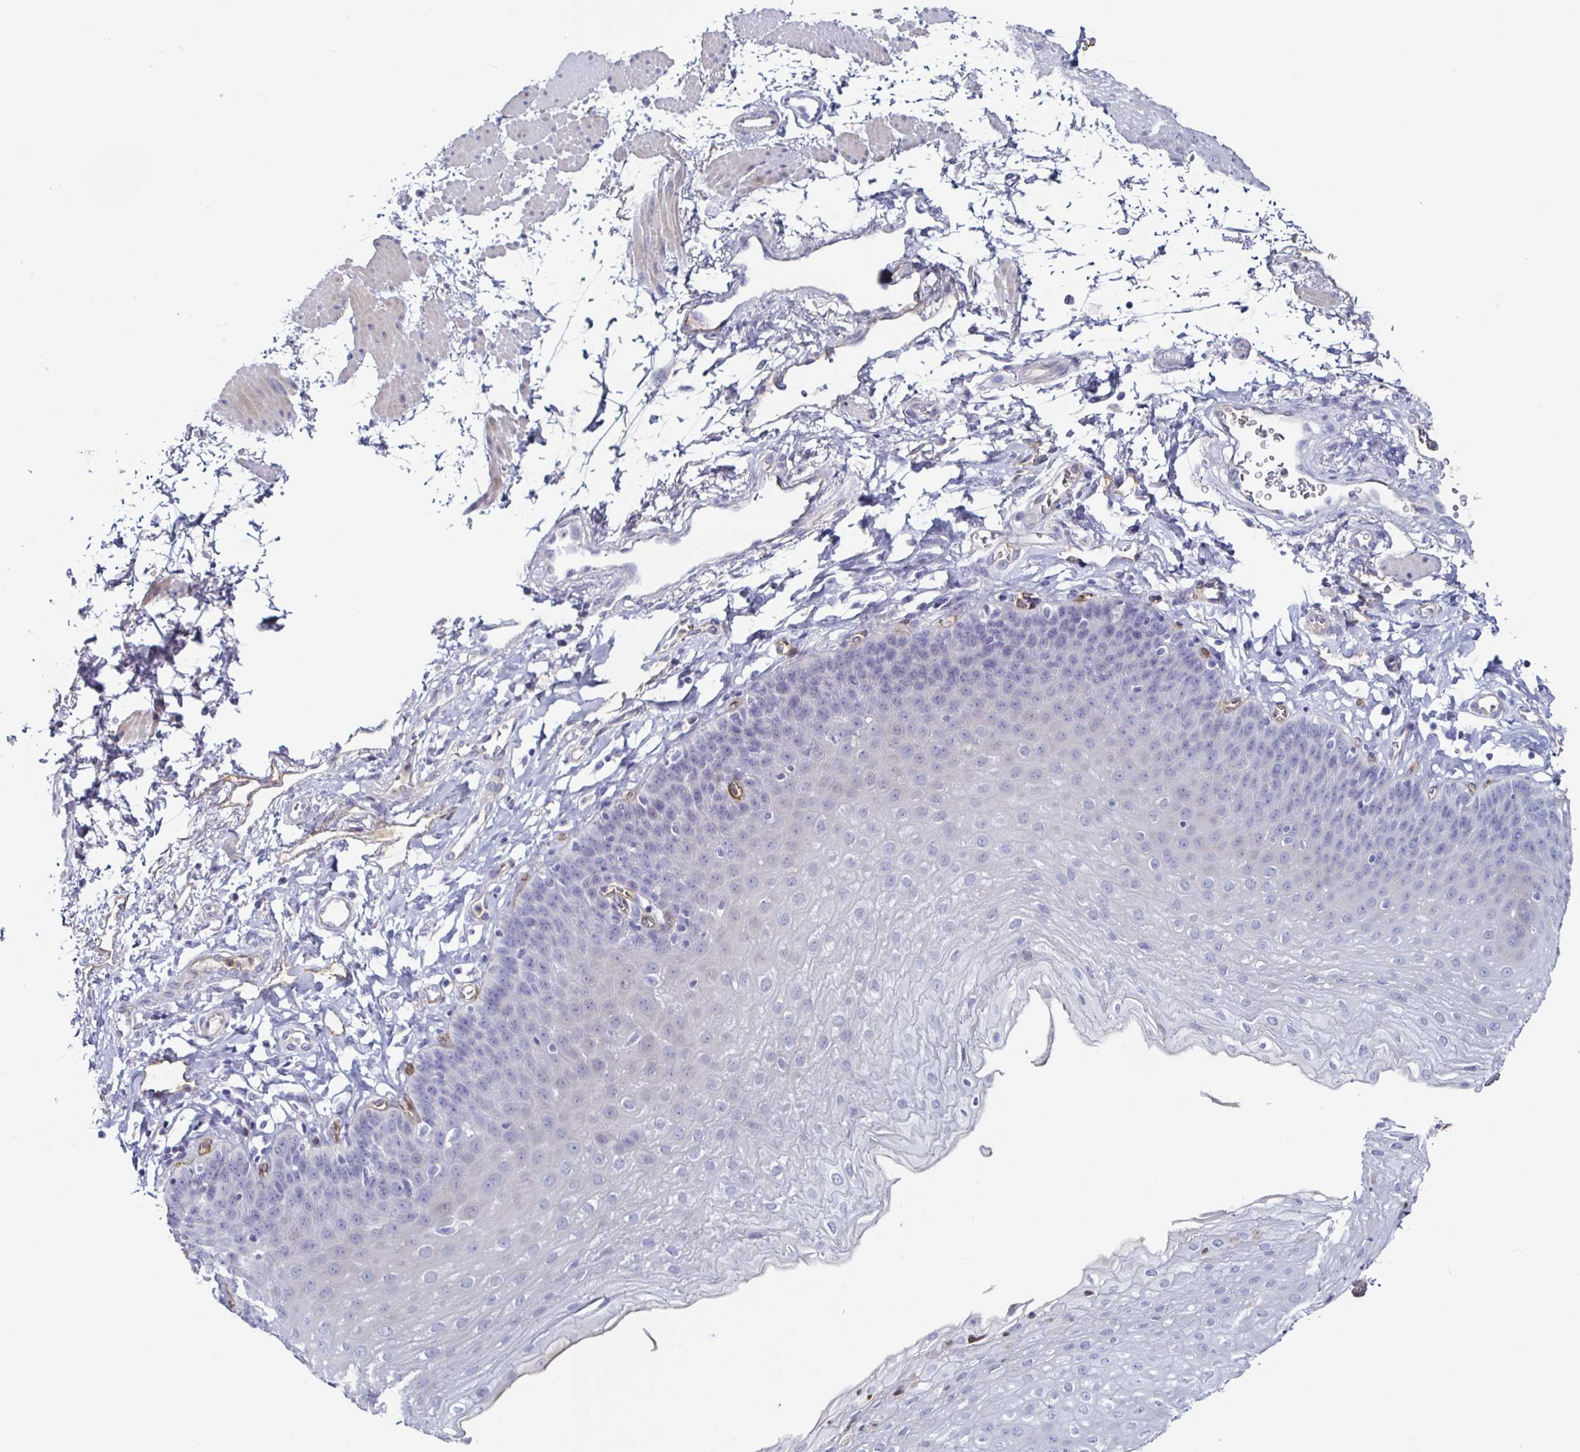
{"staining": {"intensity": "negative", "quantity": "none", "location": "none"}, "tissue": "esophagus", "cell_type": "Squamous epithelial cells", "image_type": "normal", "snomed": [{"axis": "morphology", "description": "Normal tissue, NOS"}, {"axis": "topography", "description": "Esophagus"}], "caption": "IHC photomicrograph of unremarkable esophagus: esophagus stained with DAB (3,3'-diaminobenzidine) exhibits no significant protein expression in squamous epithelial cells.", "gene": "ACSBG2", "patient": {"sex": "female", "age": 81}}